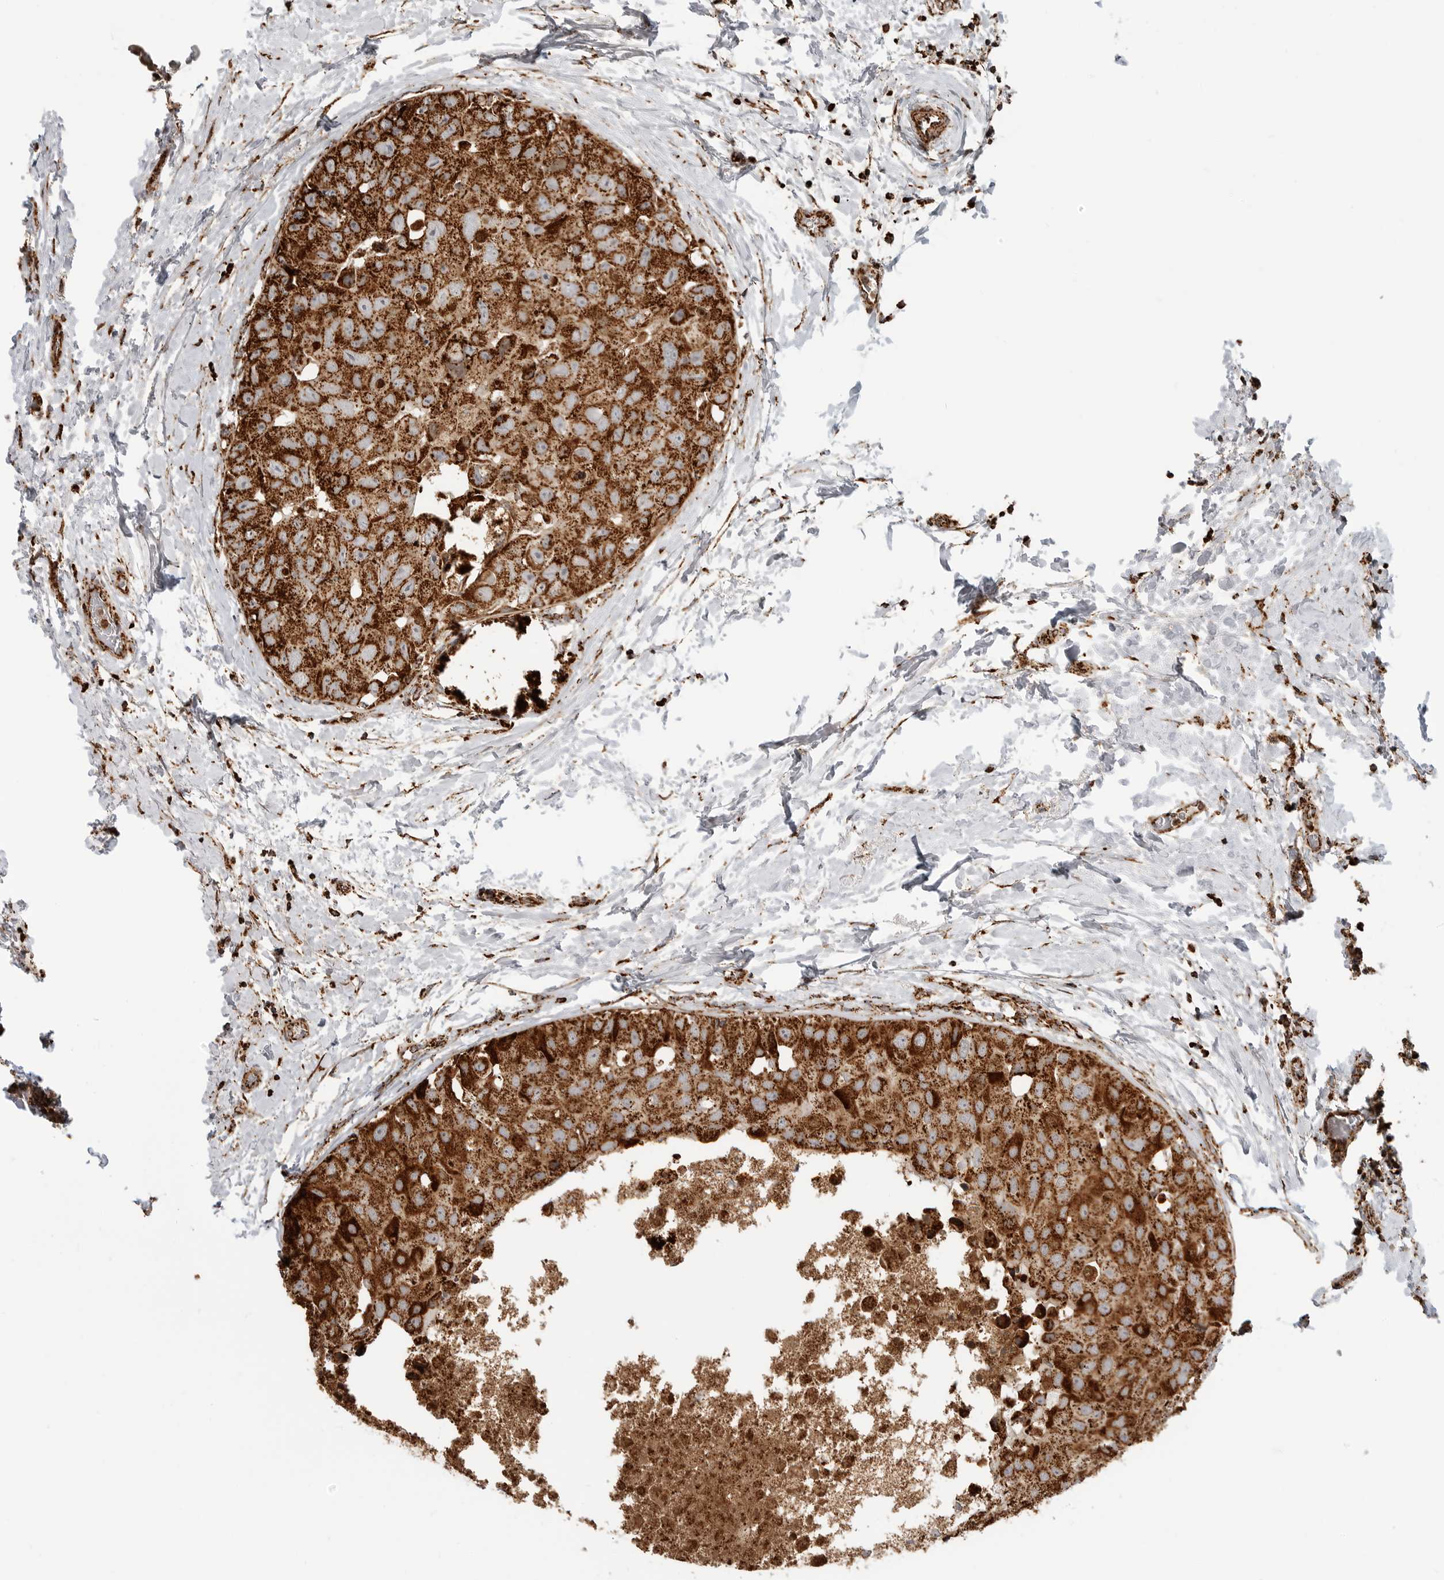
{"staining": {"intensity": "strong", "quantity": ">75%", "location": "cytoplasmic/membranous"}, "tissue": "breast cancer", "cell_type": "Tumor cells", "image_type": "cancer", "snomed": [{"axis": "morphology", "description": "Duct carcinoma"}, {"axis": "topography", "description": "Breast"}], "caption": "A high amount of strong cytoplasmic/membranous positivity is appreciated in approximately >75% of tumor cells in breast cancer tissue.", "gene": "BMP2K", "patient": {"sex": "female", "age": 62}}